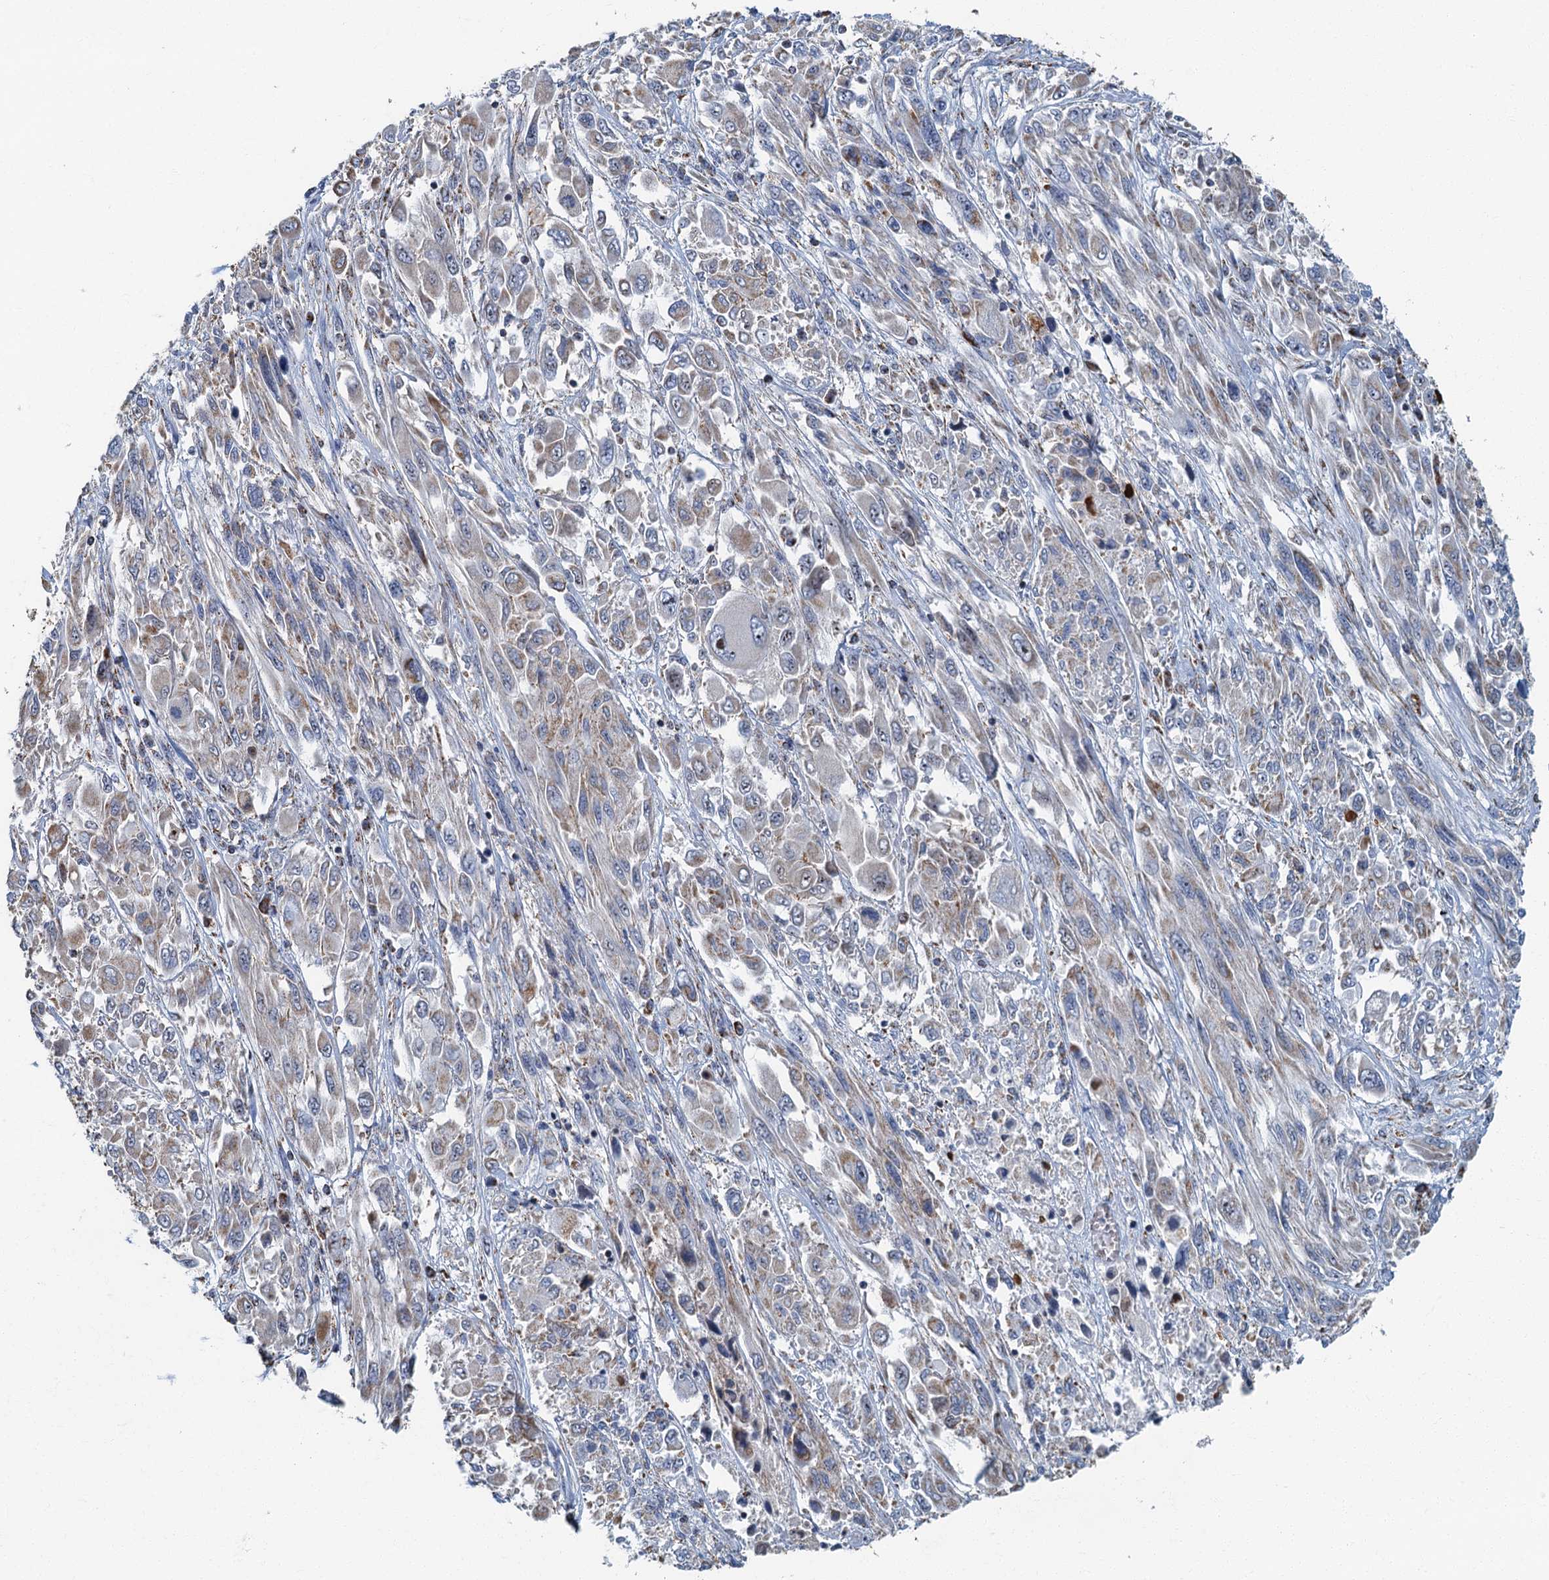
{"staining": {"intensity": "weak", "quantity": "25%-75%", "location": "cytoplasmic/membranous"}, "tissue": "melanoma", "cell_type": "Tumor cells", "image_type": "cancer", "snomed": [{"axis": "morphology", "description": "Malignant melanoma, NOS"}, {"axis": "topography", "description": "Skin"}], "caption": "Protein expression analysis of human melanoma reveals weak cytoplasmic/membranous positivity in approximately 25%-75% of tumor cells. (Stains: DAB in brown, nuclei in blue, Microscopy: brightfield microscopy at high magnification).", "gene": "RAD9B", "patient": {"sex": "female", "age": 91}}